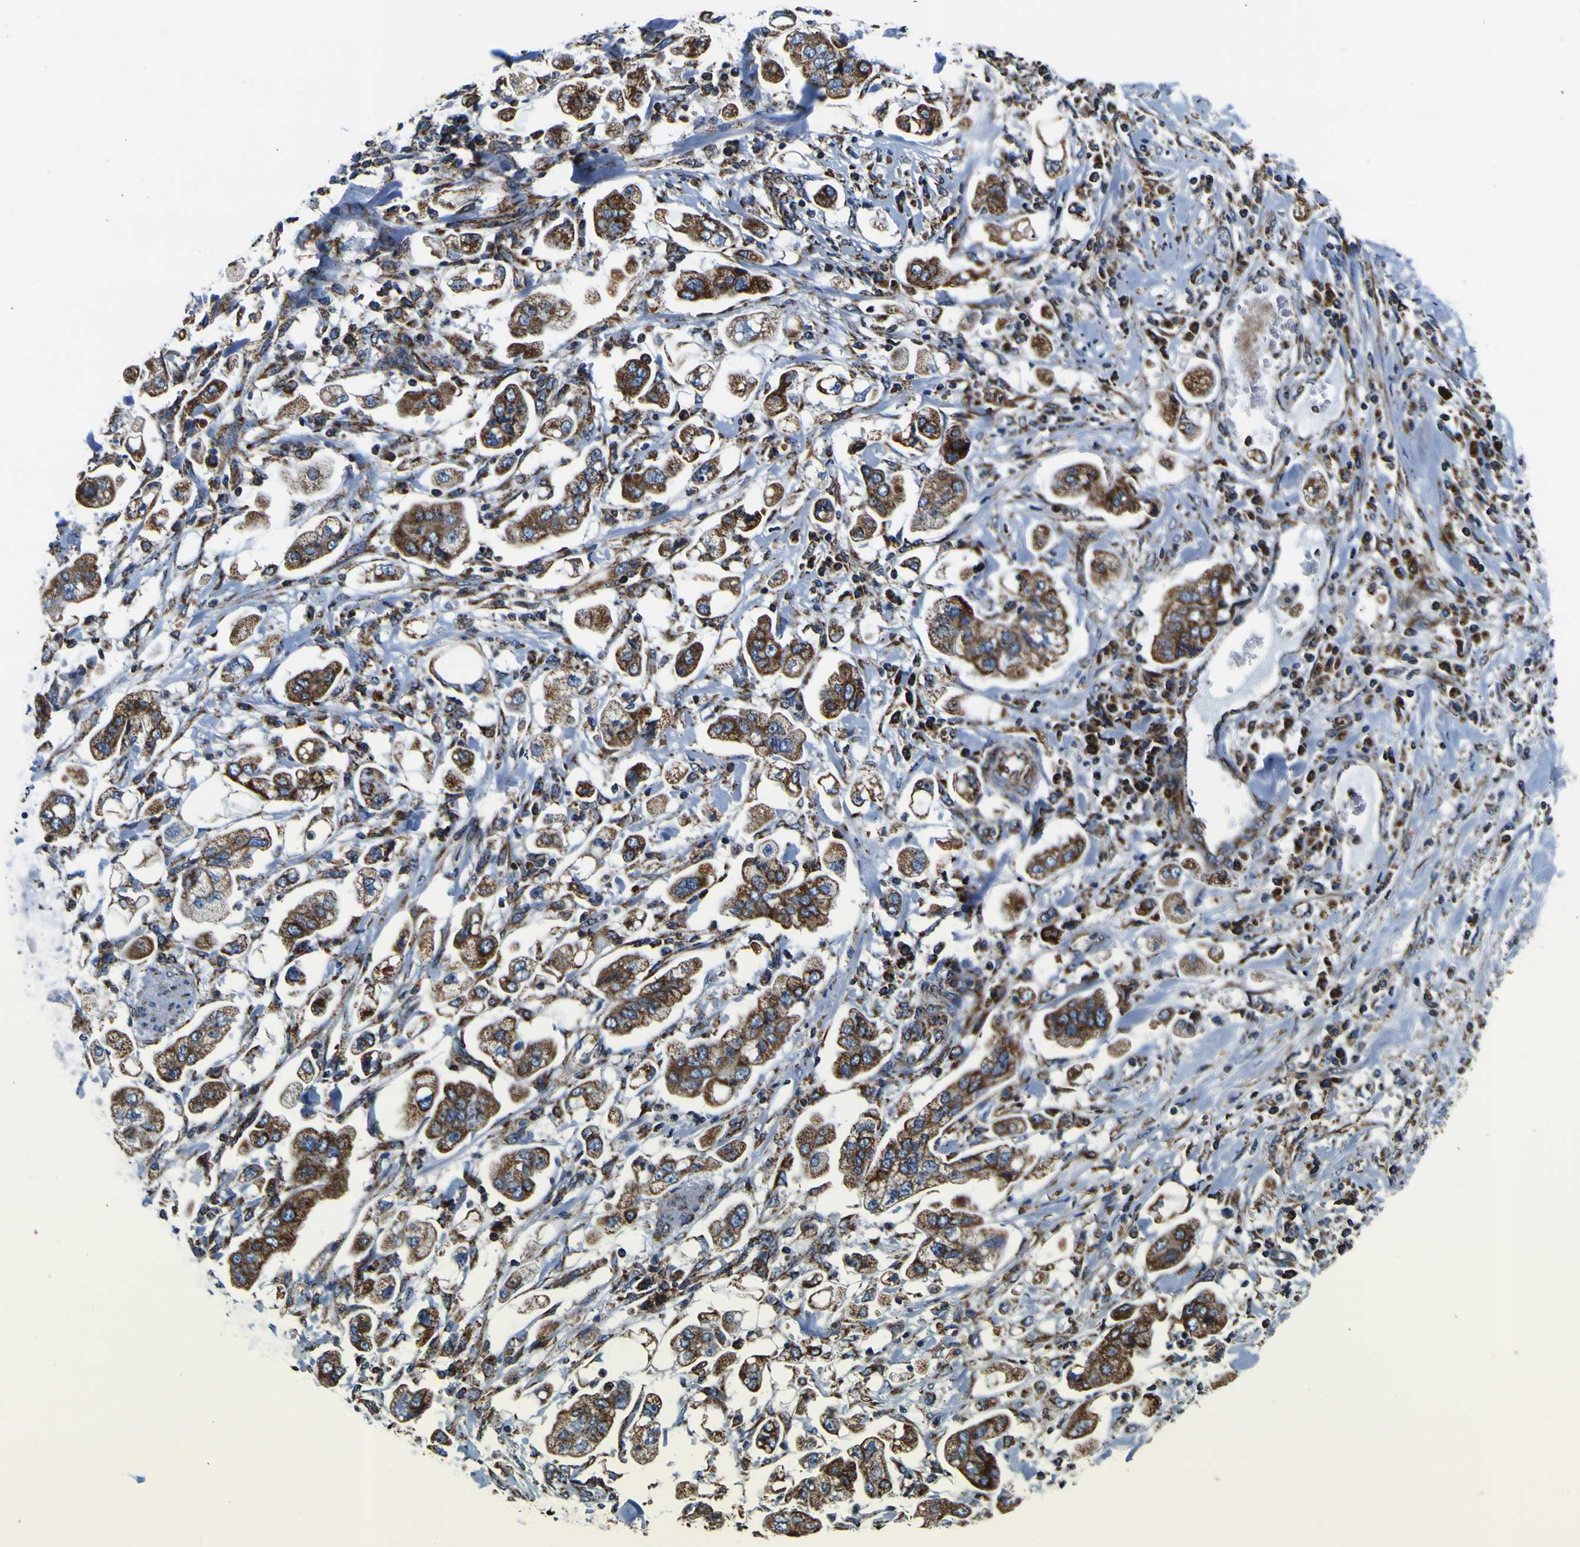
{"staining": {"intensity": "strong", "quantity": ">75%", "location": "cytoplasmic/membranous"}, "tissue": "stomach cancer", "cell_type": "Tumor cells", "image_type": "cancer", "snomed": [{"axis": "morphology", "description": "Adenocarcinoma, NOS"}, {"axis": "topography", "description": "Stomach"}], "caption": "IHC image of neoplastic tissue: stomach adenocarcinoma stained using IHC shows high levels of strong protein expression localized specifically in the cytoplasmic/membranous of tumor cells, appearing as a cytoplasmic/membranous brown color.", "gene": "PTRH2", "patient": {"sex": "male", "age": 62}}